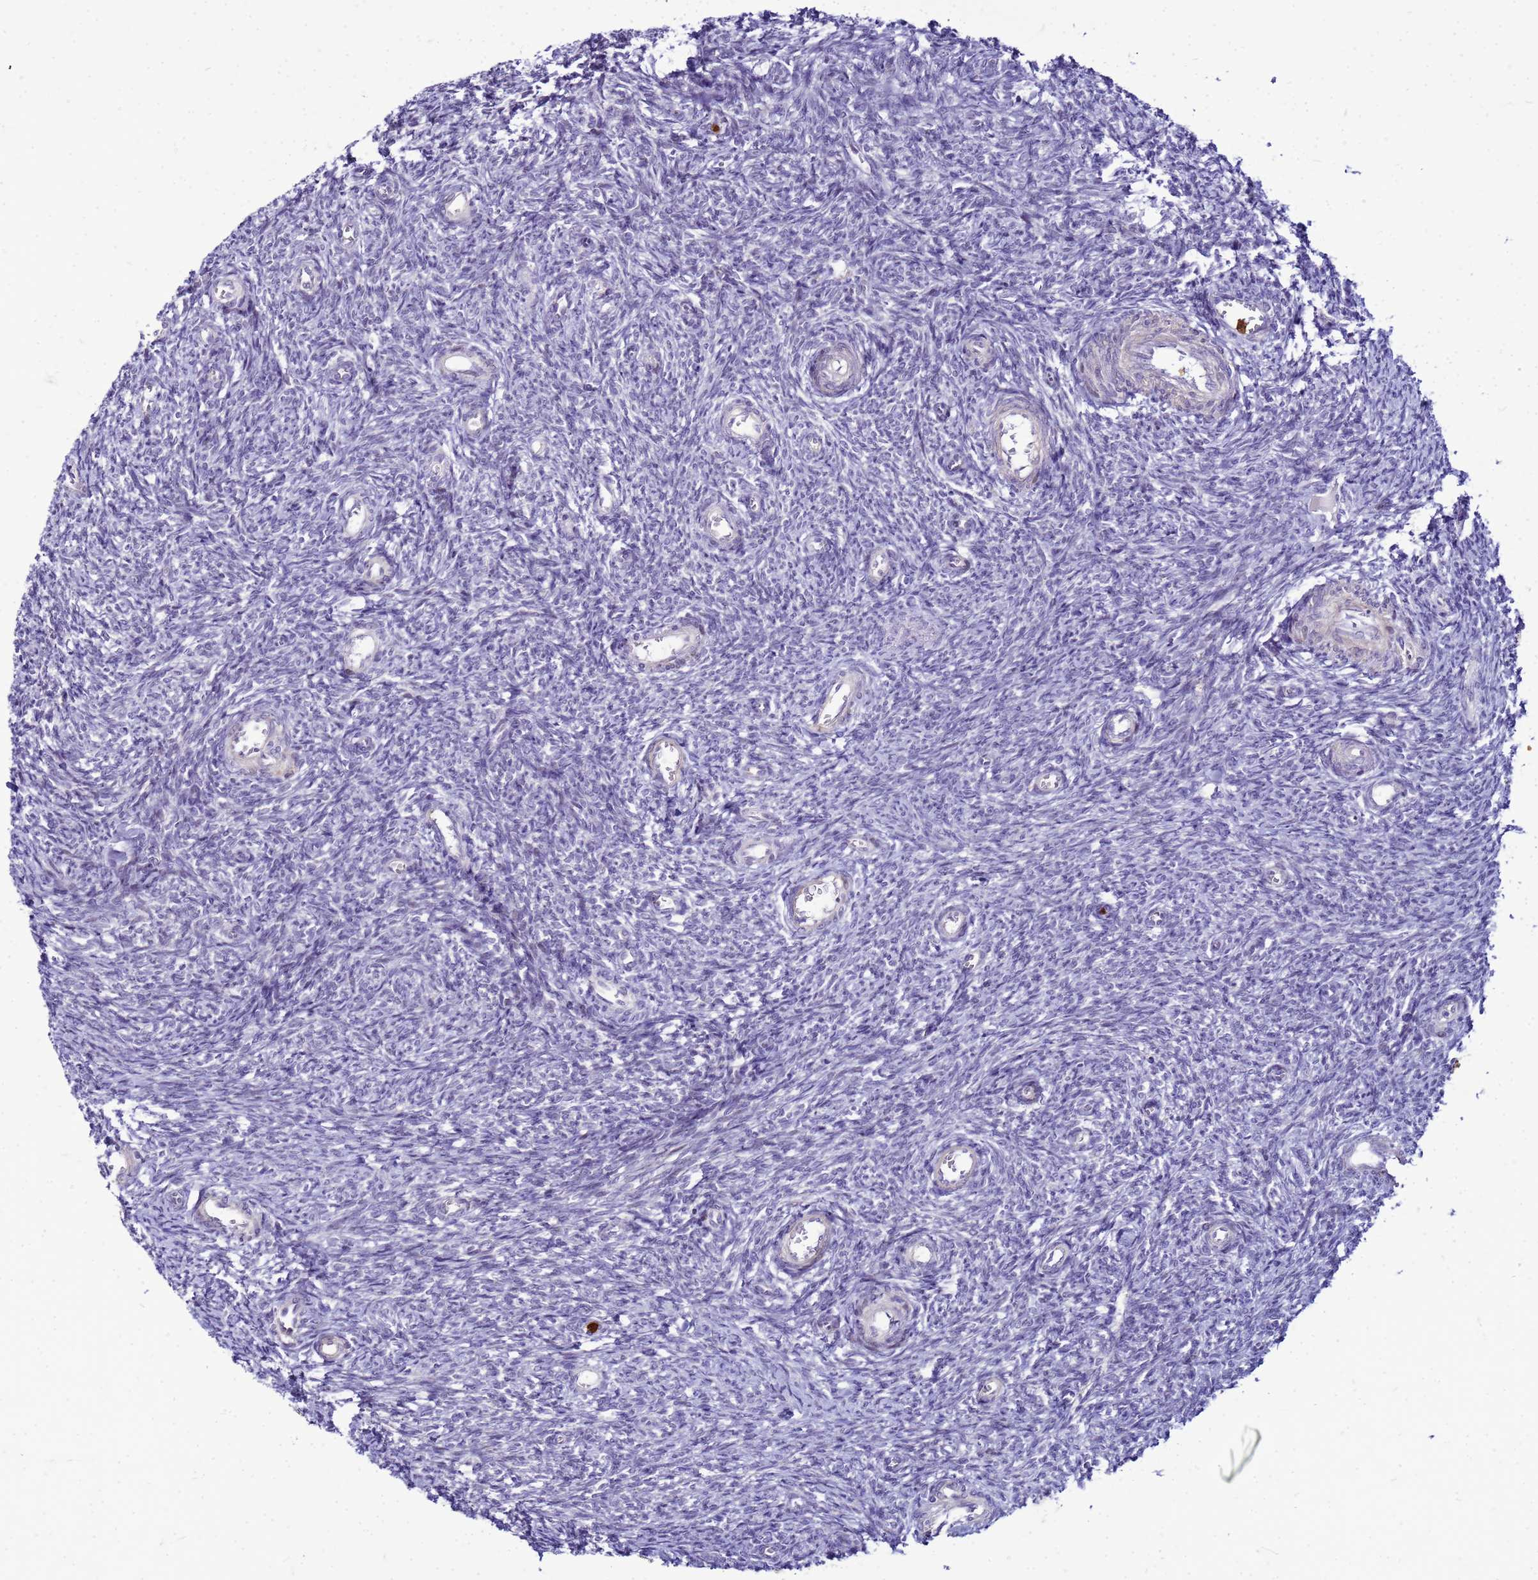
{"staining": {"intensity": "negative", "quantity": "none", "location": "none"}, "tissue": "ovary", "cell_type": "Follicle cells", "image_type": "normal", "snomed": [{"axis": "morphology", "description": "Normal tissue, NOS"}, {"axis": "topography", "description": "Ovary"}], "caption": "Immunohistochemistry (IHC) of normal human ovary exhibits no expression in follicle cells.", "gene": "VPS4B", "patient": {"sex": "female", "age": 44}}